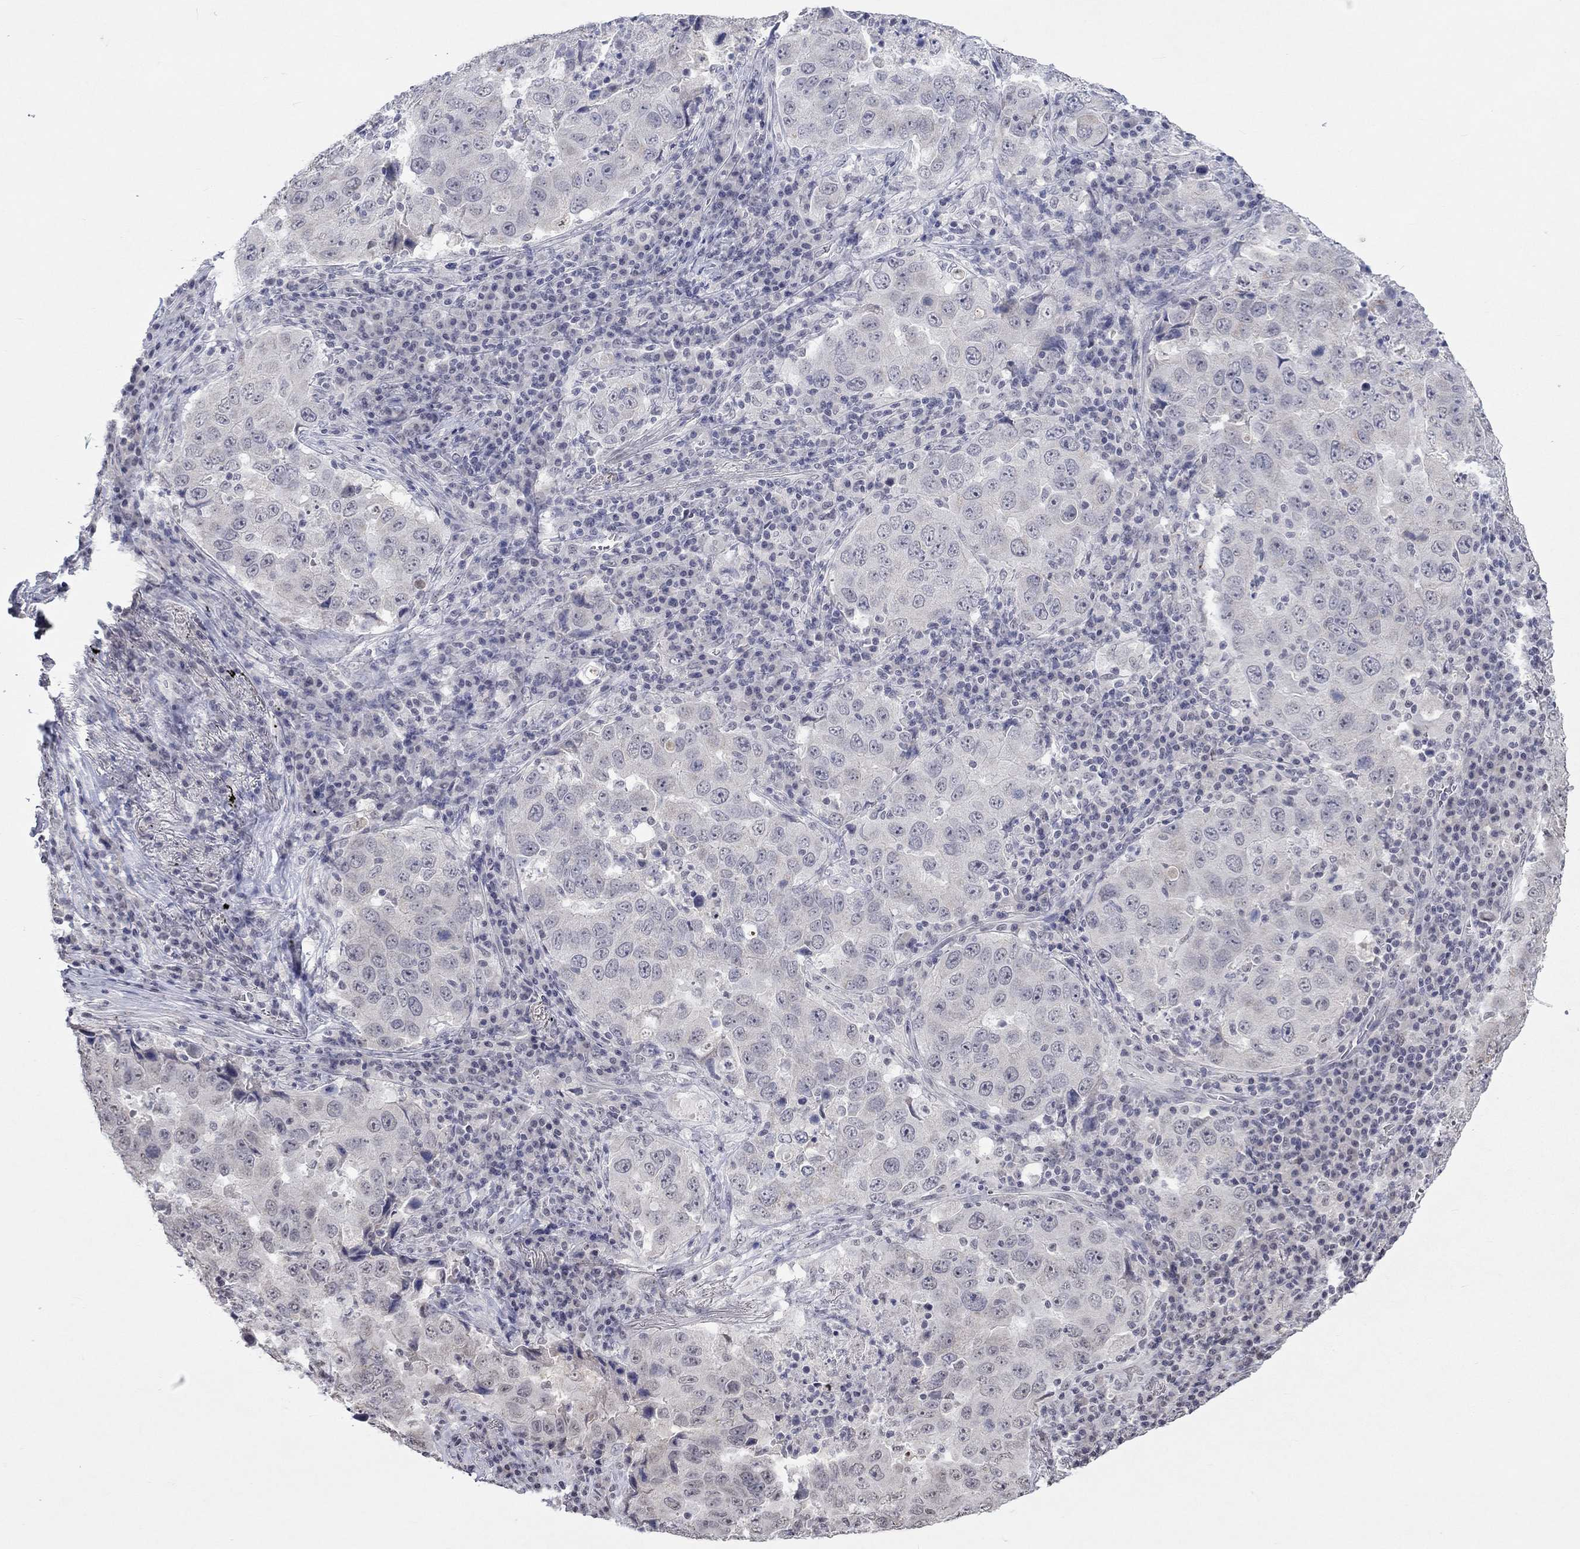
{"staining": {"intensity": "negative", "quantity": "none", "location": "none"}, "tissue": "lung cancer", "cell_type": "Tumor cells", "image_type": "cancer", "snomed": [{"axis": "morphology", "description": "Adenocarcinoma, NOS"}, {"axis": "topography", "description": "Lung"}], "caption": "High power microscopy photomicrograph of an immunohistochemistry image of lung cancer, revealing no significant positivity in tumor cells.", "gene": "TMEM143", "patient": {"sex": "male", "age": 73}}